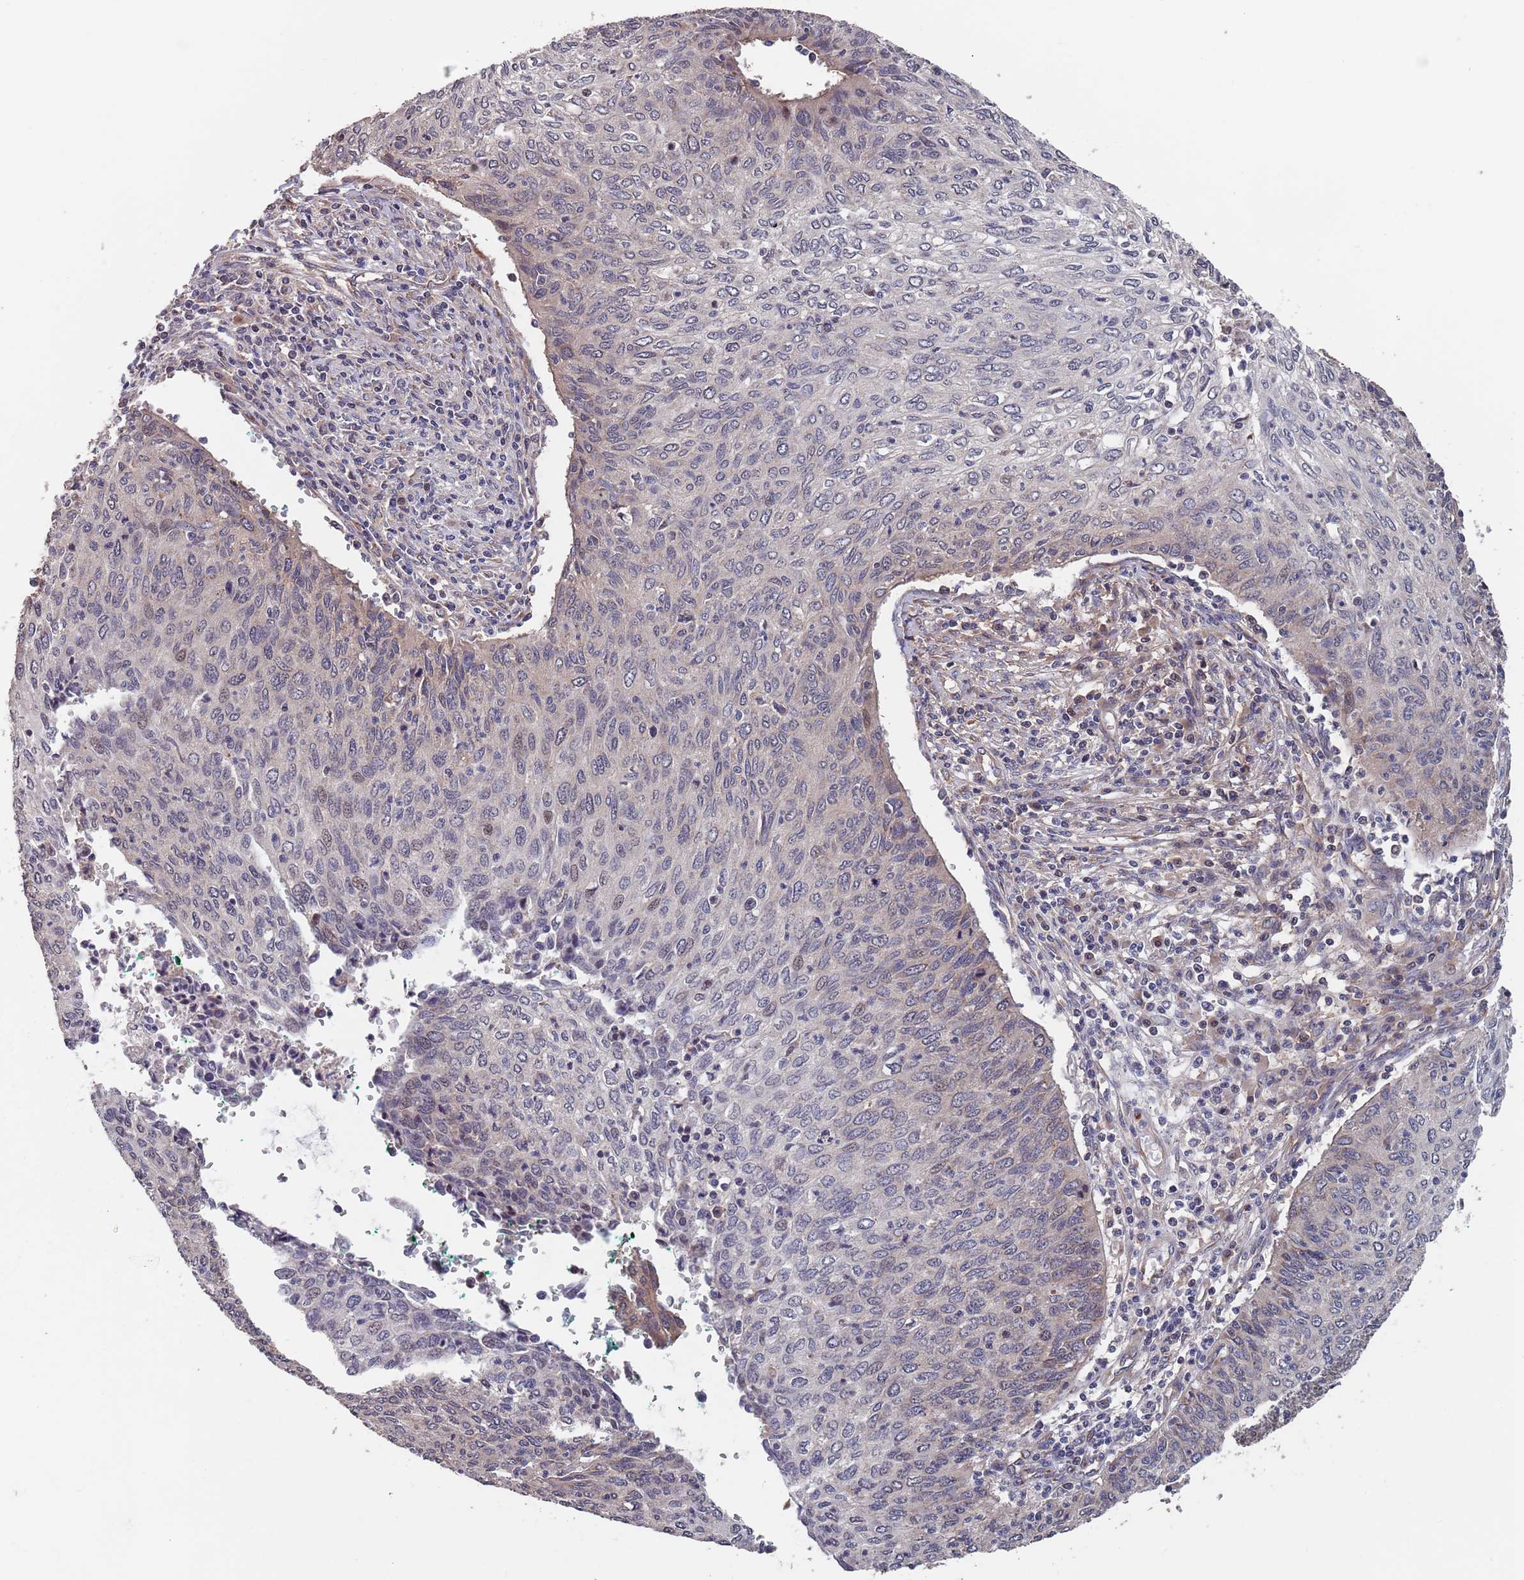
{"staining": {"intensity": "weak", "quantity": "<25%", "location": "cytoplasmic/membranous"}, "tissue": "cervical cancer", "cell_type": "Tumor cells", "image_type": "cancer", "snomed": [{"axis": "morphology", "description": "Squamous cell carcinoma, NOS"}, {"axis": "topography", "description": "Cervix"}], "caption": "IHC micrograph of neoplastic tissue: cervical squamous cell carcinoma stained with DAB (3,3'-diaminobenzidine) demonstrates no significant protein staining in tumor cells. (DAB immunohistochemistry visualized using brightfield microscopy, high magnification).", "gene": "UNC45A", "patient": {"sex": "female", "age": 38}}